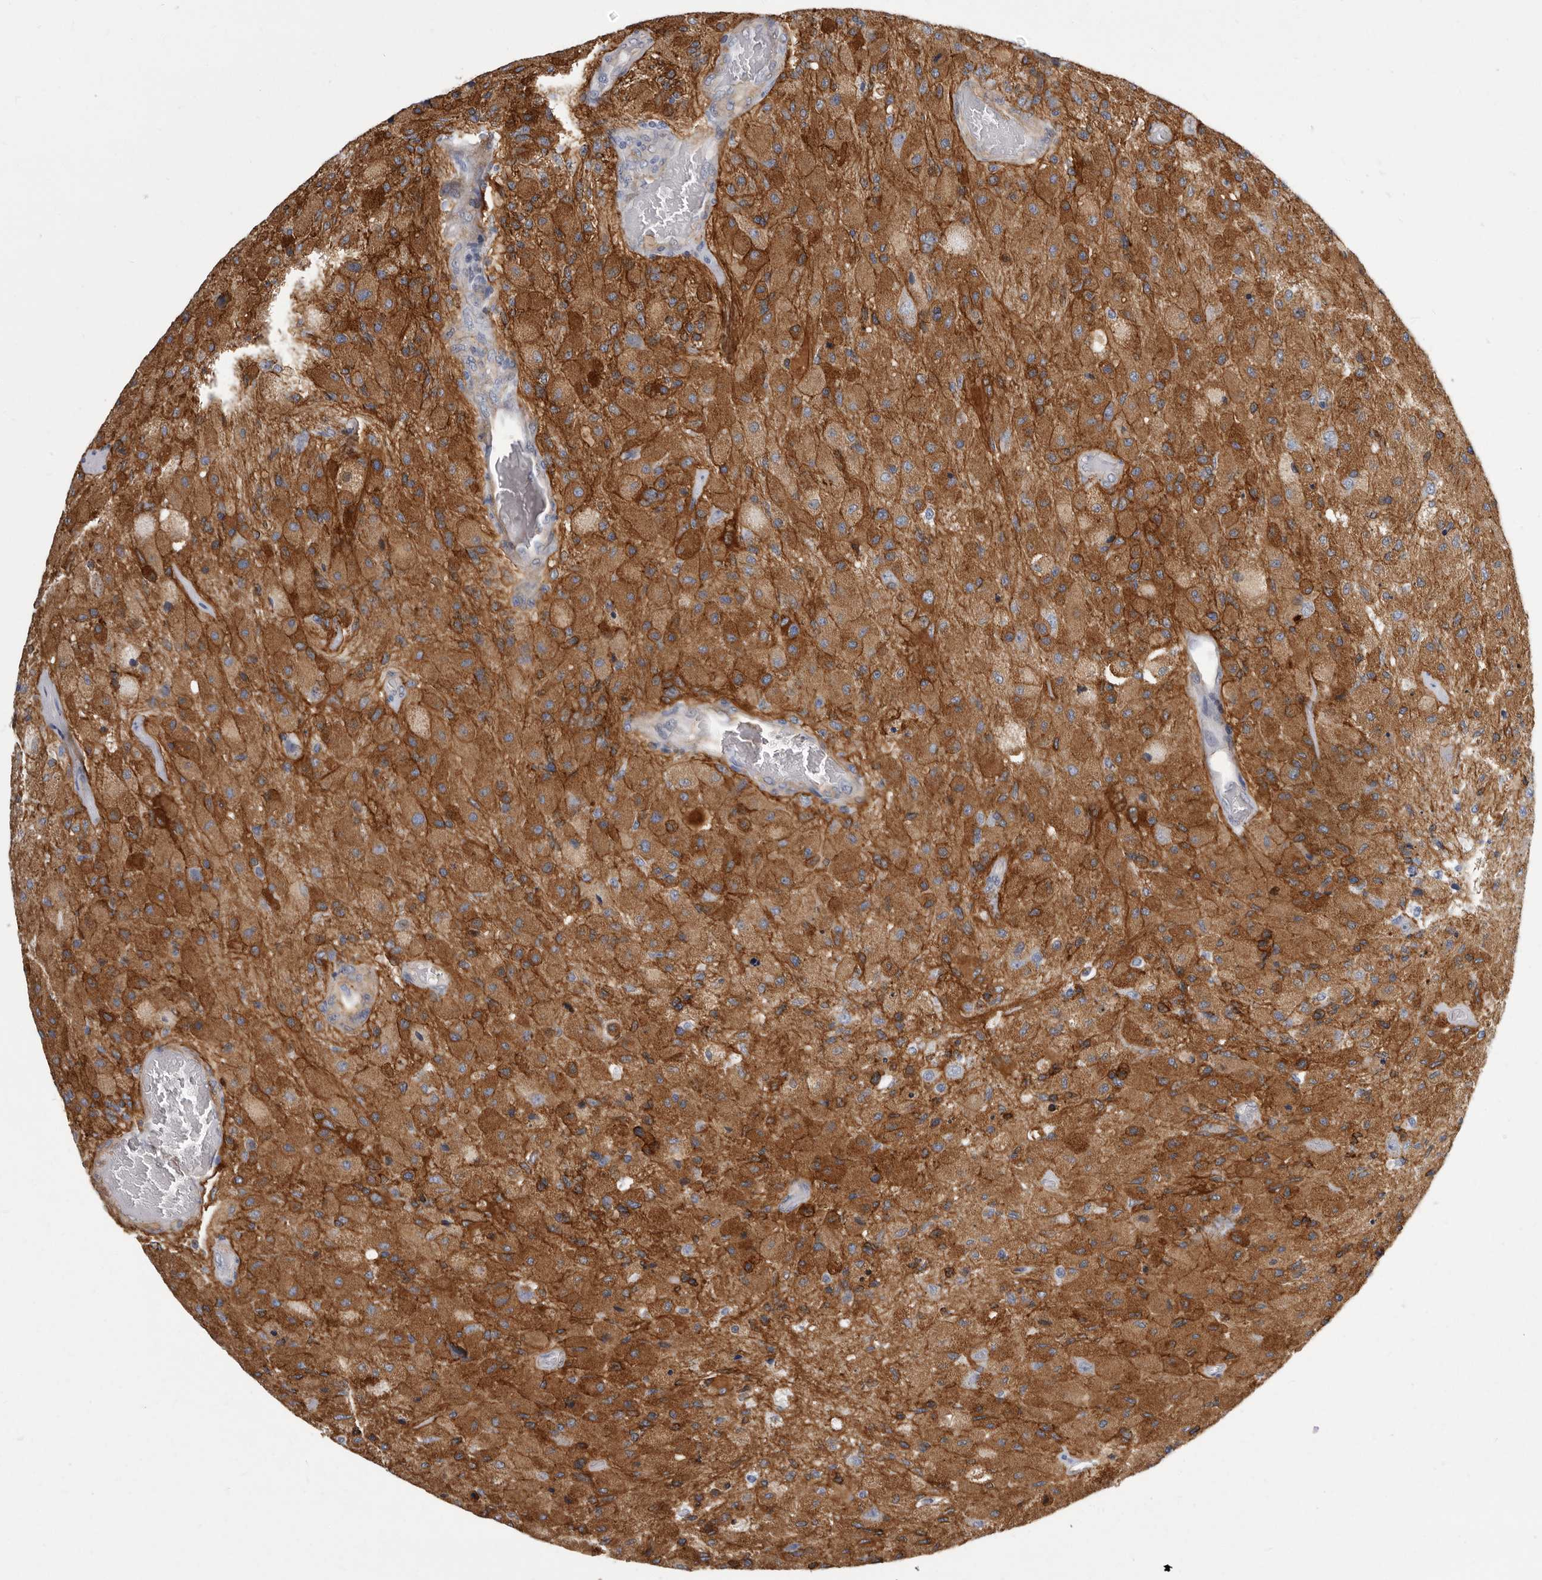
{"staining": {"intensity": "moderate", "quantity": ">75%", "location": "cytoplasmic/membranous"}, "tissue": "glioma", "cell_type": "Tumor cells", "image_type": "cancer", "snomed": [{"axis": "morphology", "description": "Normal tissue, NOS"}, {"axis": "morphology", "description": "Glioma, malignant, High grade"}, {"axis": "topography", "description": "Cerebral cortex"}], "caption": "Glioma tissue displays moderate cytoplasmic/membranous staining in approximately >75% of tumor cells, visualized by immunohistochemistry. The protein of interest is stained brown, and the nuclei are stained in blue (DAB (3,3'-diaminobenzidine) IHC with brightfield microscopy, high magnification).", "gene": "ENAH", "patient": {"sex": "male", "age": 77}}